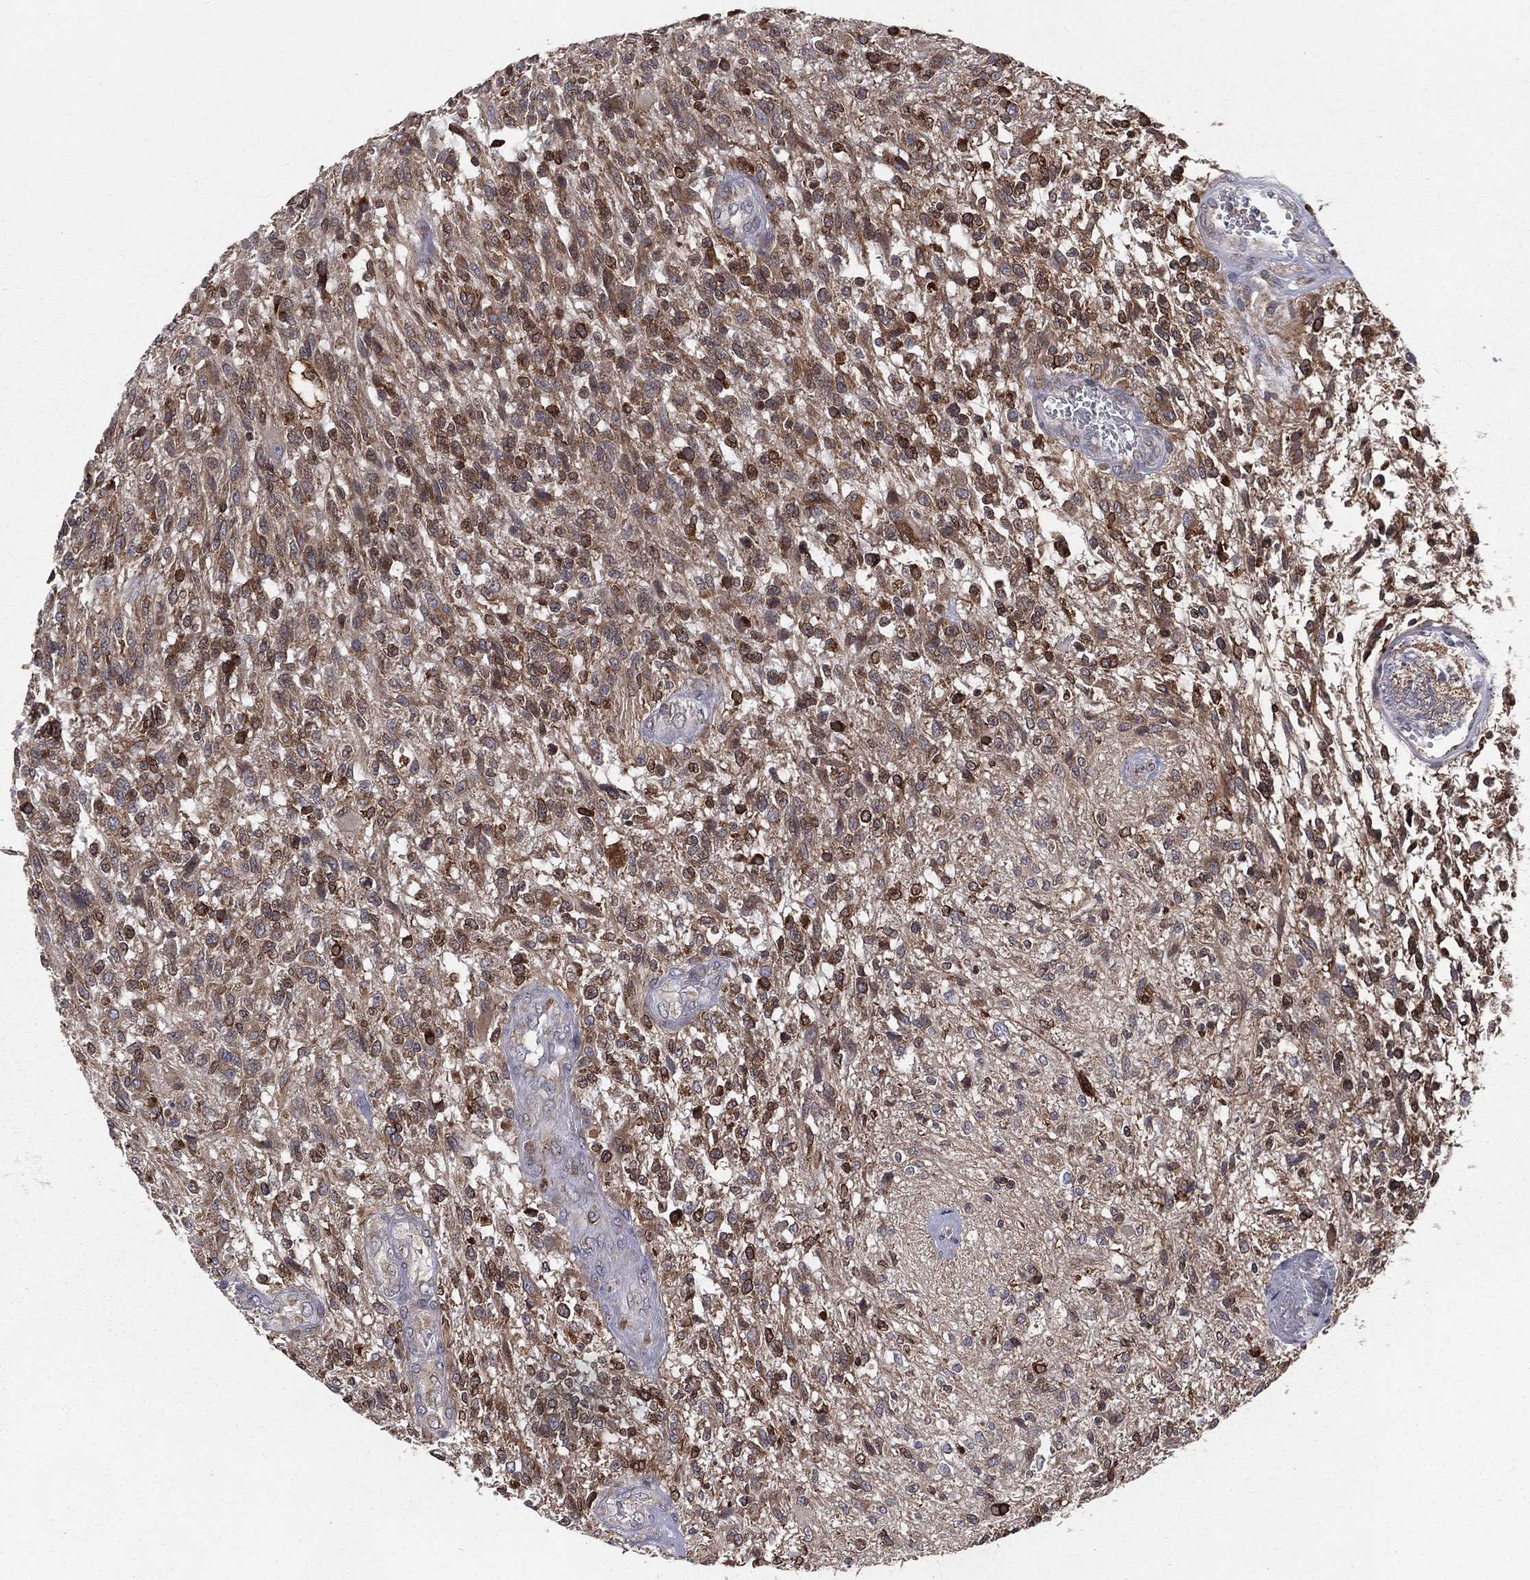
{"staining": {"intensity": "strong", "quantity": ">75%", "location": "cytoplasmic/membranous"}, "tissue": "glioma", "cell_type": "Tumor cells", "image_type": "cancer", "snomed": [{"axis": "morphology", "description": "Glioma, malignant, High grade"}, {"axis": "topography", "description": "Brain"}], "caption": "The photomicrograph exhibits staining of malignant glioma (high-grade), revealing strong cytoplasmic/membranous protein staining (brown color) within tumor cells.", "gene": "PGRMC1", "patient": {"sex": "male", "age": 56}}